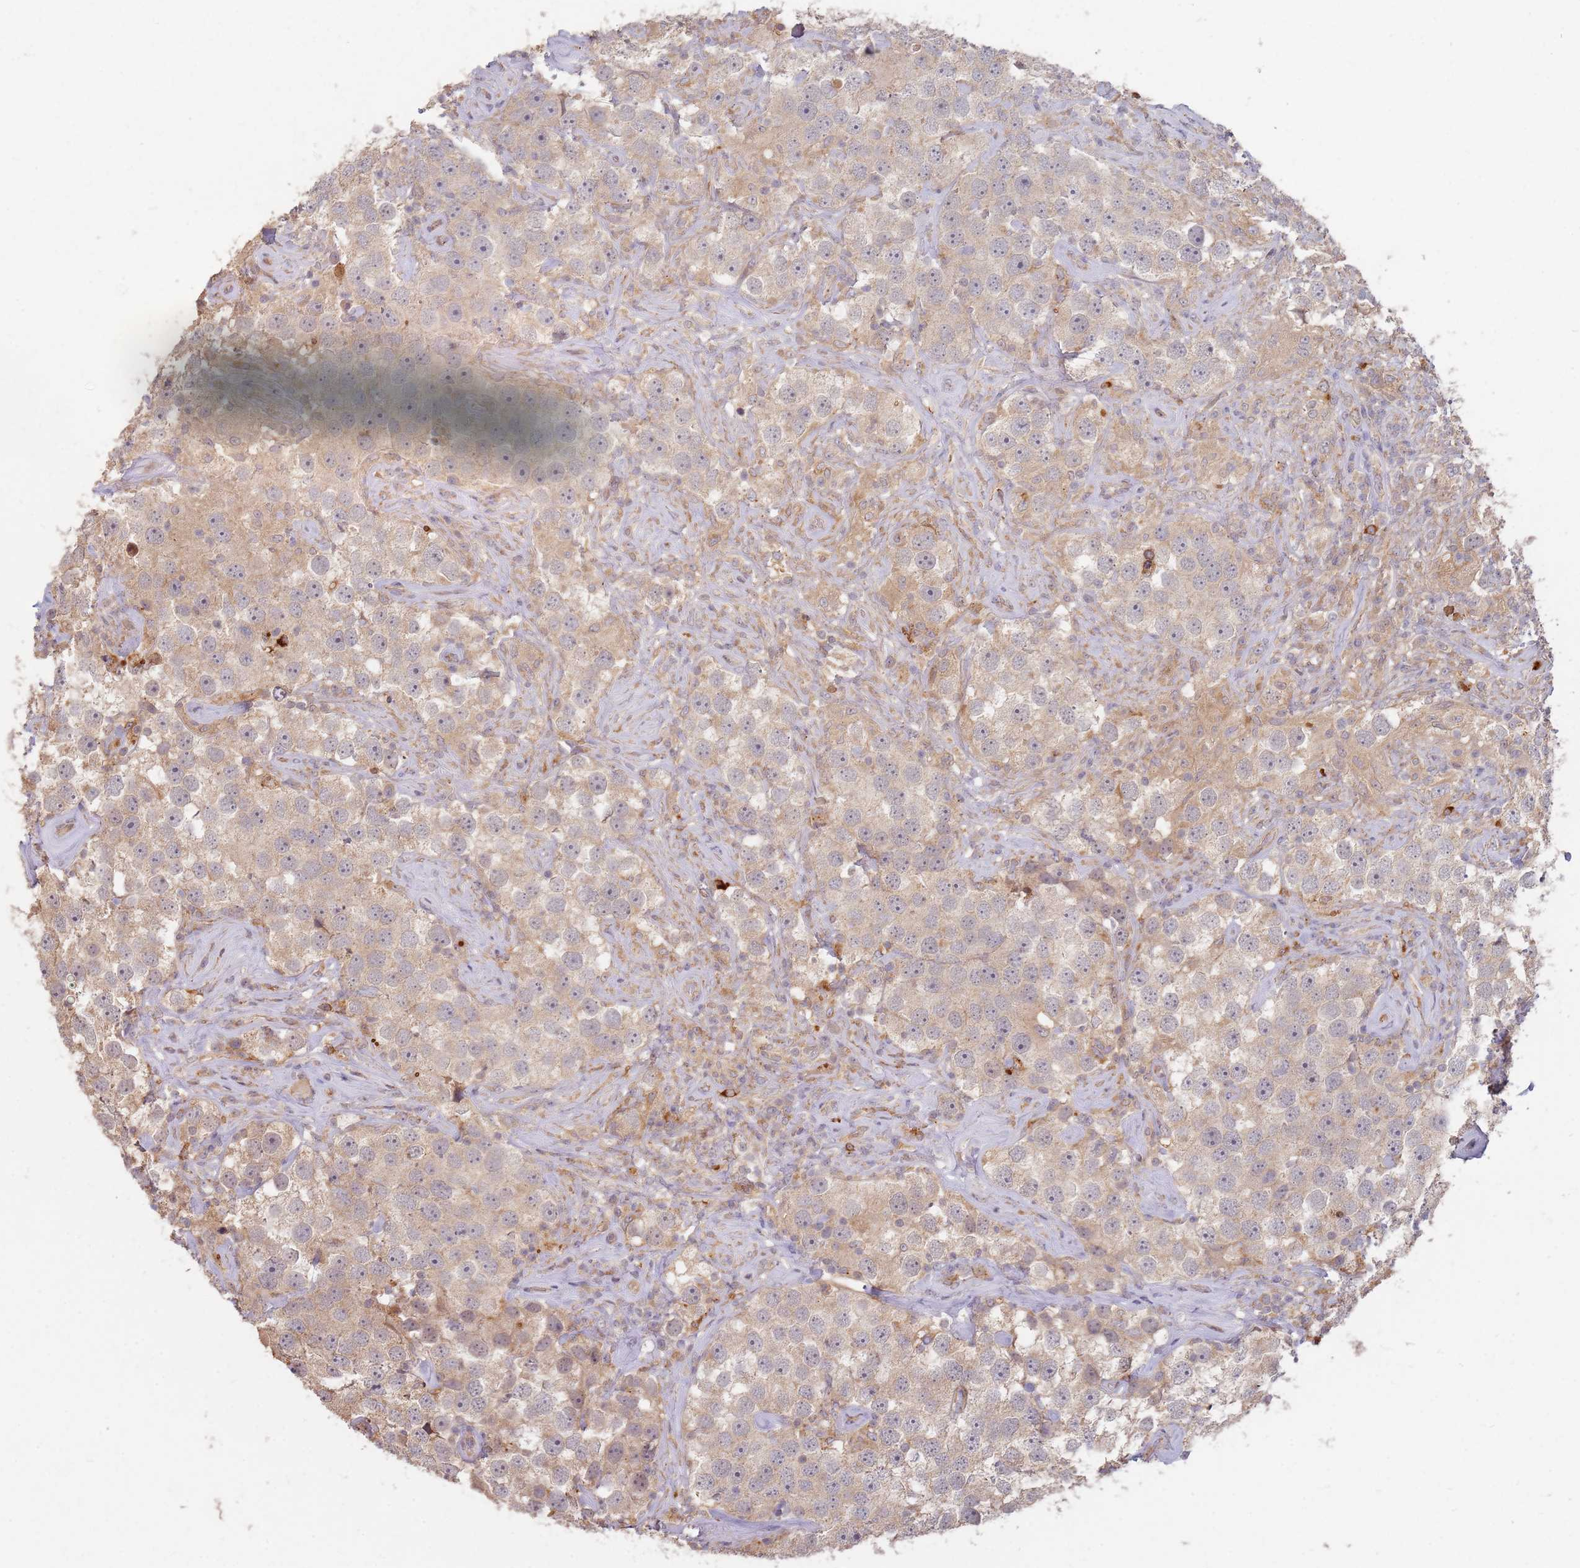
{"staining": {"intensity": "weak", "quantity": ">75%", "location": "cytoplasmic/membranous"}, "tissue": "testis cancer", "cell_type": "Tumor cells", "image_type": "cancer", "snomed": [{"axis": "morphology", "description": "Seminoma, NOS"}, {"axis": "topography", "description": "Testis"}], "caption": "Human testis seminoma stained with a brown dye displays weak cytoplasmic/membranous positive staining in approximately >75% of tumor cells.", "gene": "MPEG1", "patient": {"sex": "male", "age": 49}}